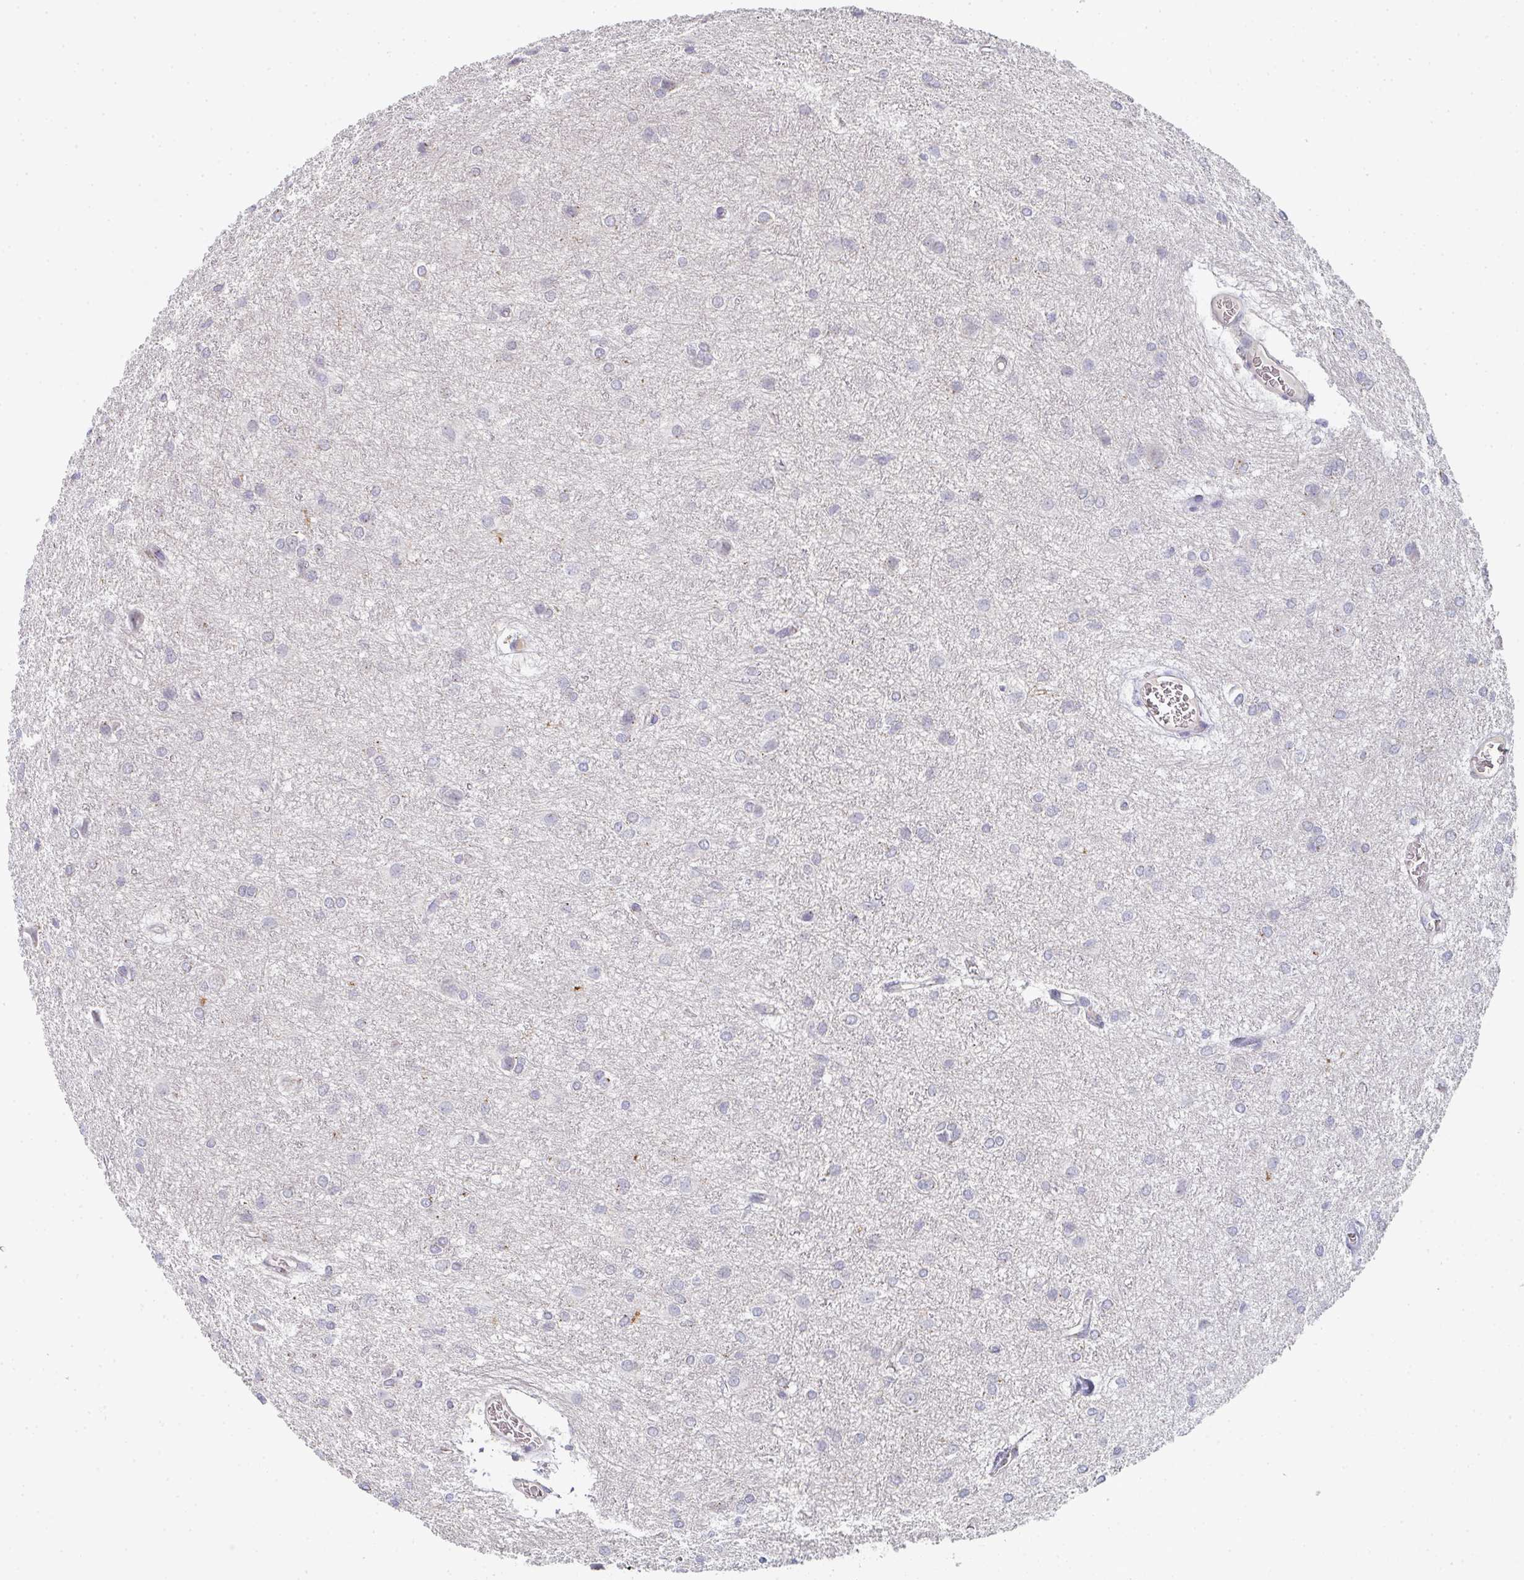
{"staining": {"intensity": "negative", "quantity": "none", "location": "none"}, "tissue": "glioma", "cell_type": "Tumor cells", "image_type": "cancer", "snomed": [{"axis": "morphology", "description": "Glioma, malignant, High grade"}, {"axis": "topography", "description": "Brain"}], "caption": "Immunohistochemical staining of human glioma exhibits no significant expression in tumor cells.", "gene": "CHMP5", "patient": {"sex": "female", "age": 50}}